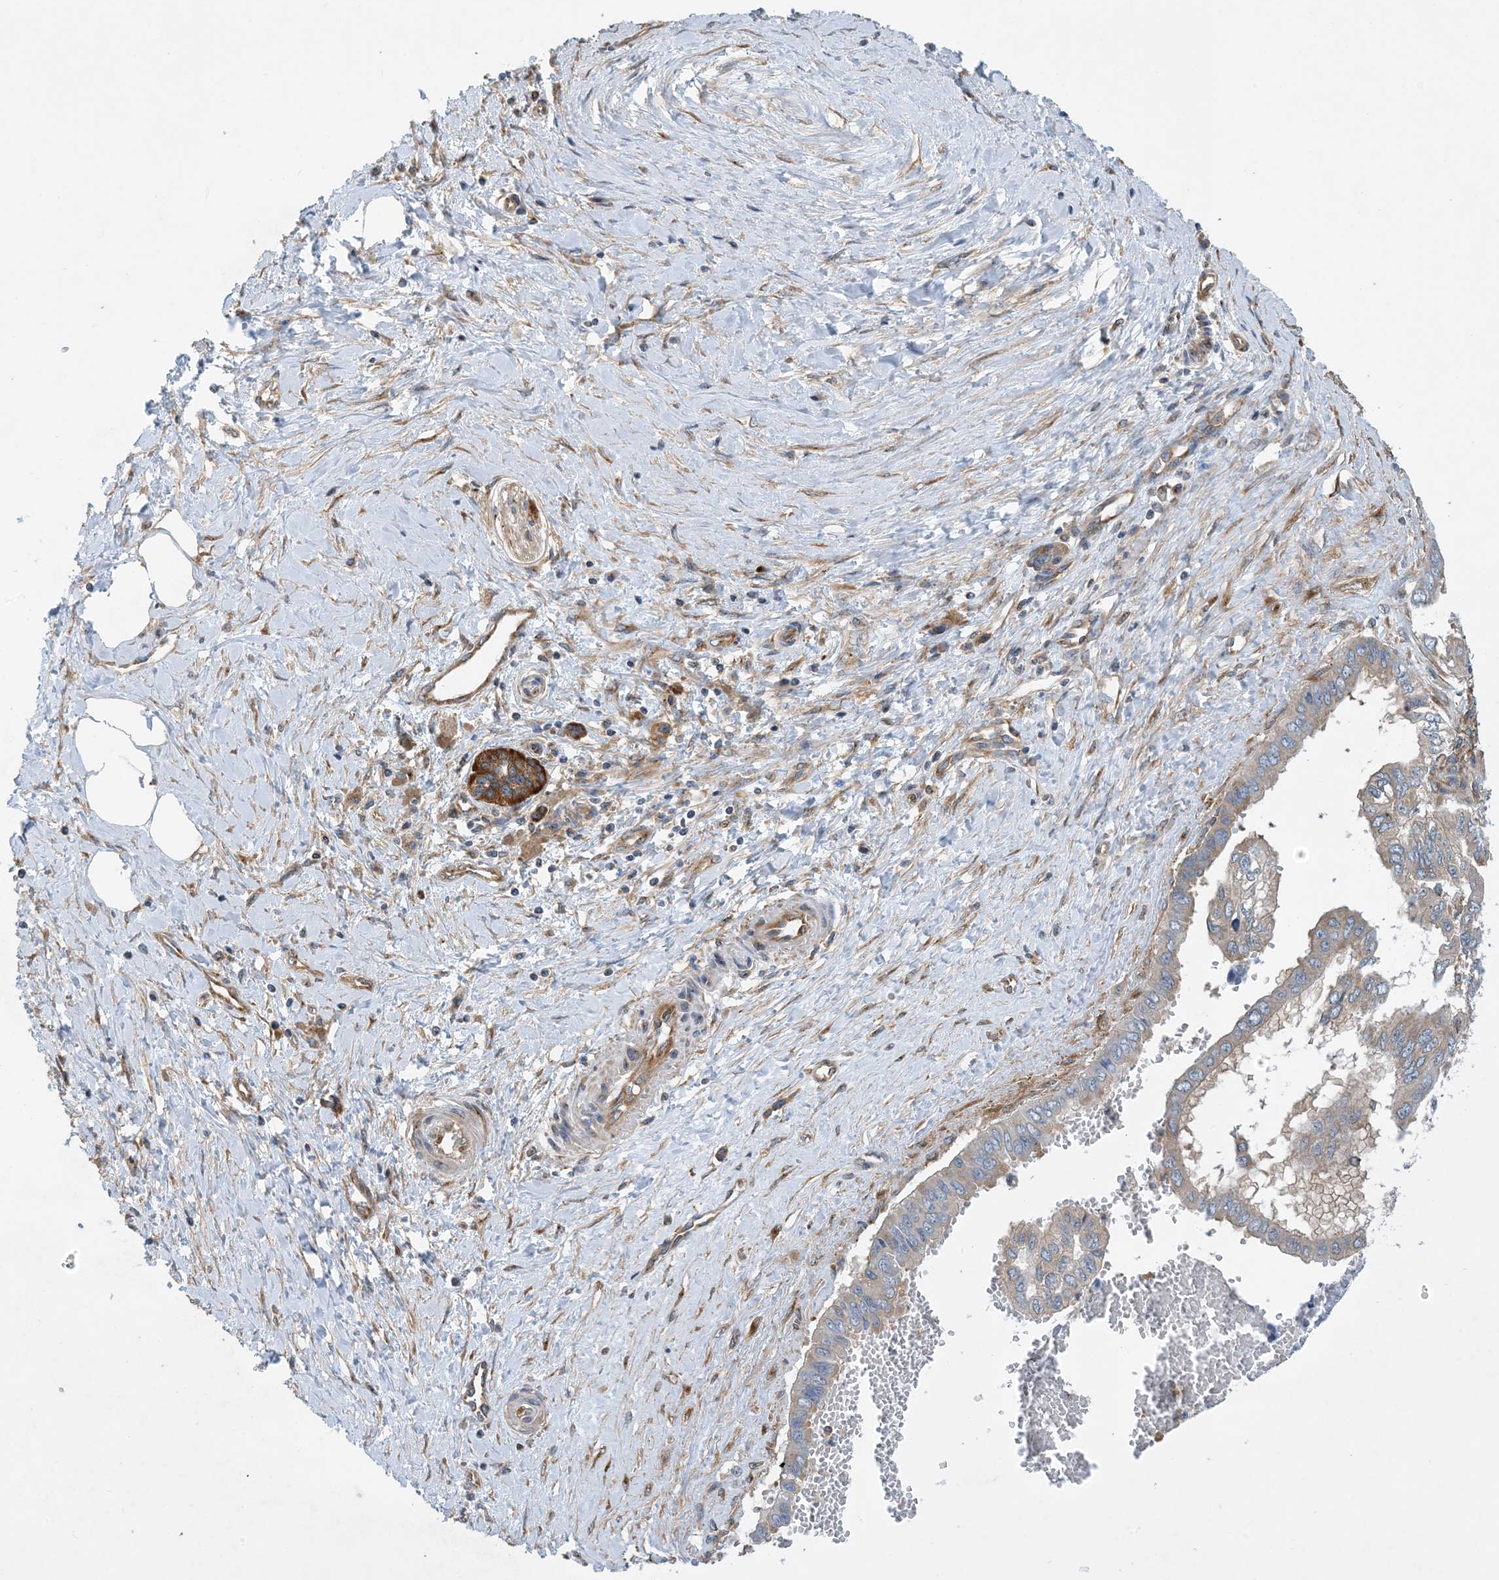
{"staining": {"intensity": "moderate", "quantity": "<25%", "location": "cytoplasmic/membranous"}, "tissue": "pancreatic cancer", "cell_type": "Tumor cells", "image_type": "cancer", "snomed": [{"axis": "morphology", "description": "Adenocarcinoma, NOS"}, {"axis": "topography", "description": "Pancreas"}], "caption": "Human adenocarcinoma (pancreatic) stained for a protein (brown) shows moderate cytoplasmic/membranous positive positivity in about <25% of tumor cells.", "gene": "SIDT1", "patient": {"sex": "male", "age": 51}}